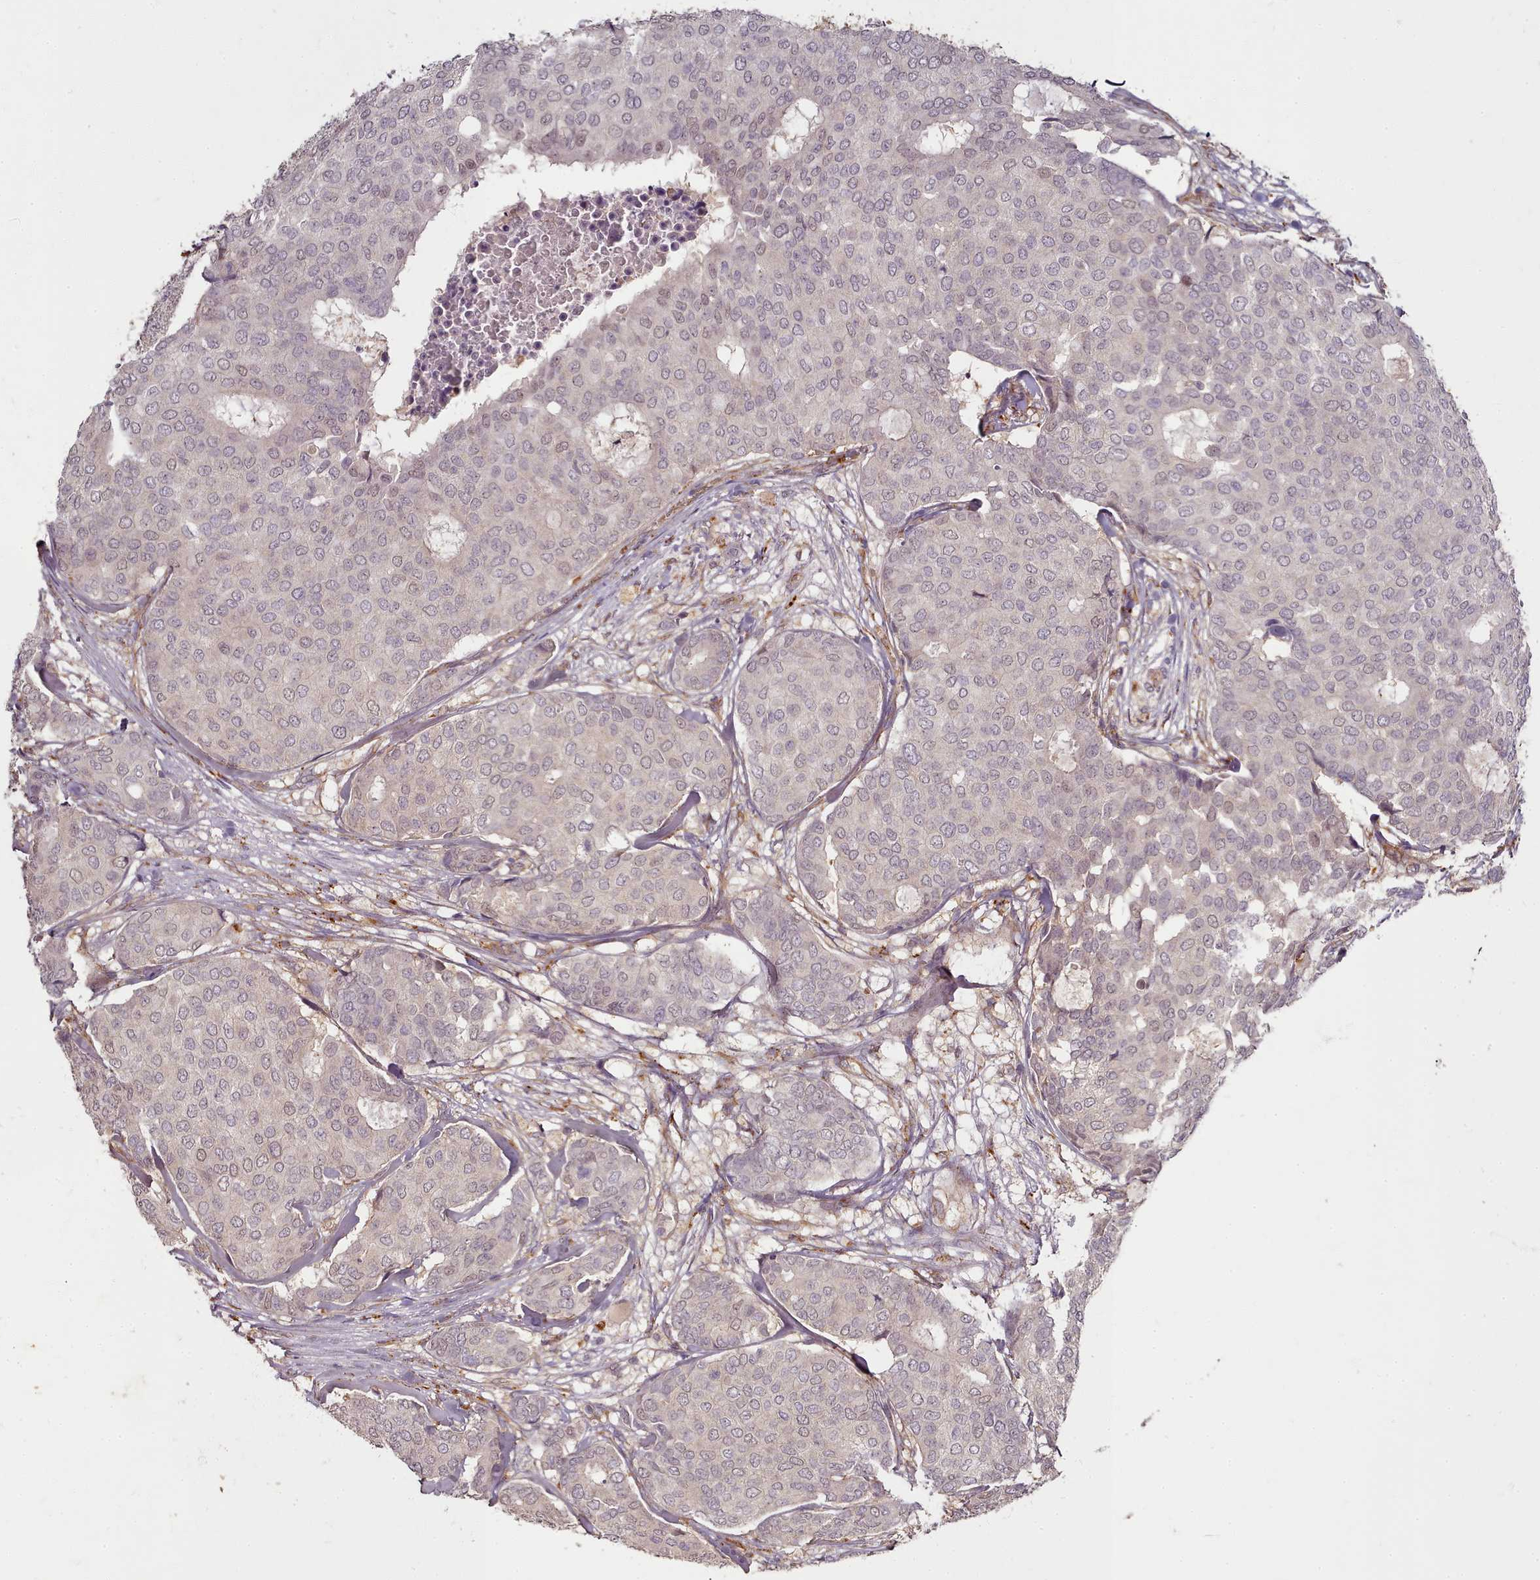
{"staining": {"intensity": "weak", "quantity": "<25%", "location": "nuclear"}, "tissue": "breast cancer", "cell_type": "Tumor cells", "image_type": "cancer", "snomed": [{"axis": "morphology", "description": "Duct carcinoma"}, {"axis": "topography", "description": "Breast"}], "caption": "High power microscopy histopathology image of an IHC micrograph of breast cancer, revealing no significant positivity in tumor cells.", "gene": "C1QTNF5", "patient": {"sex": "female", "age": 75}}